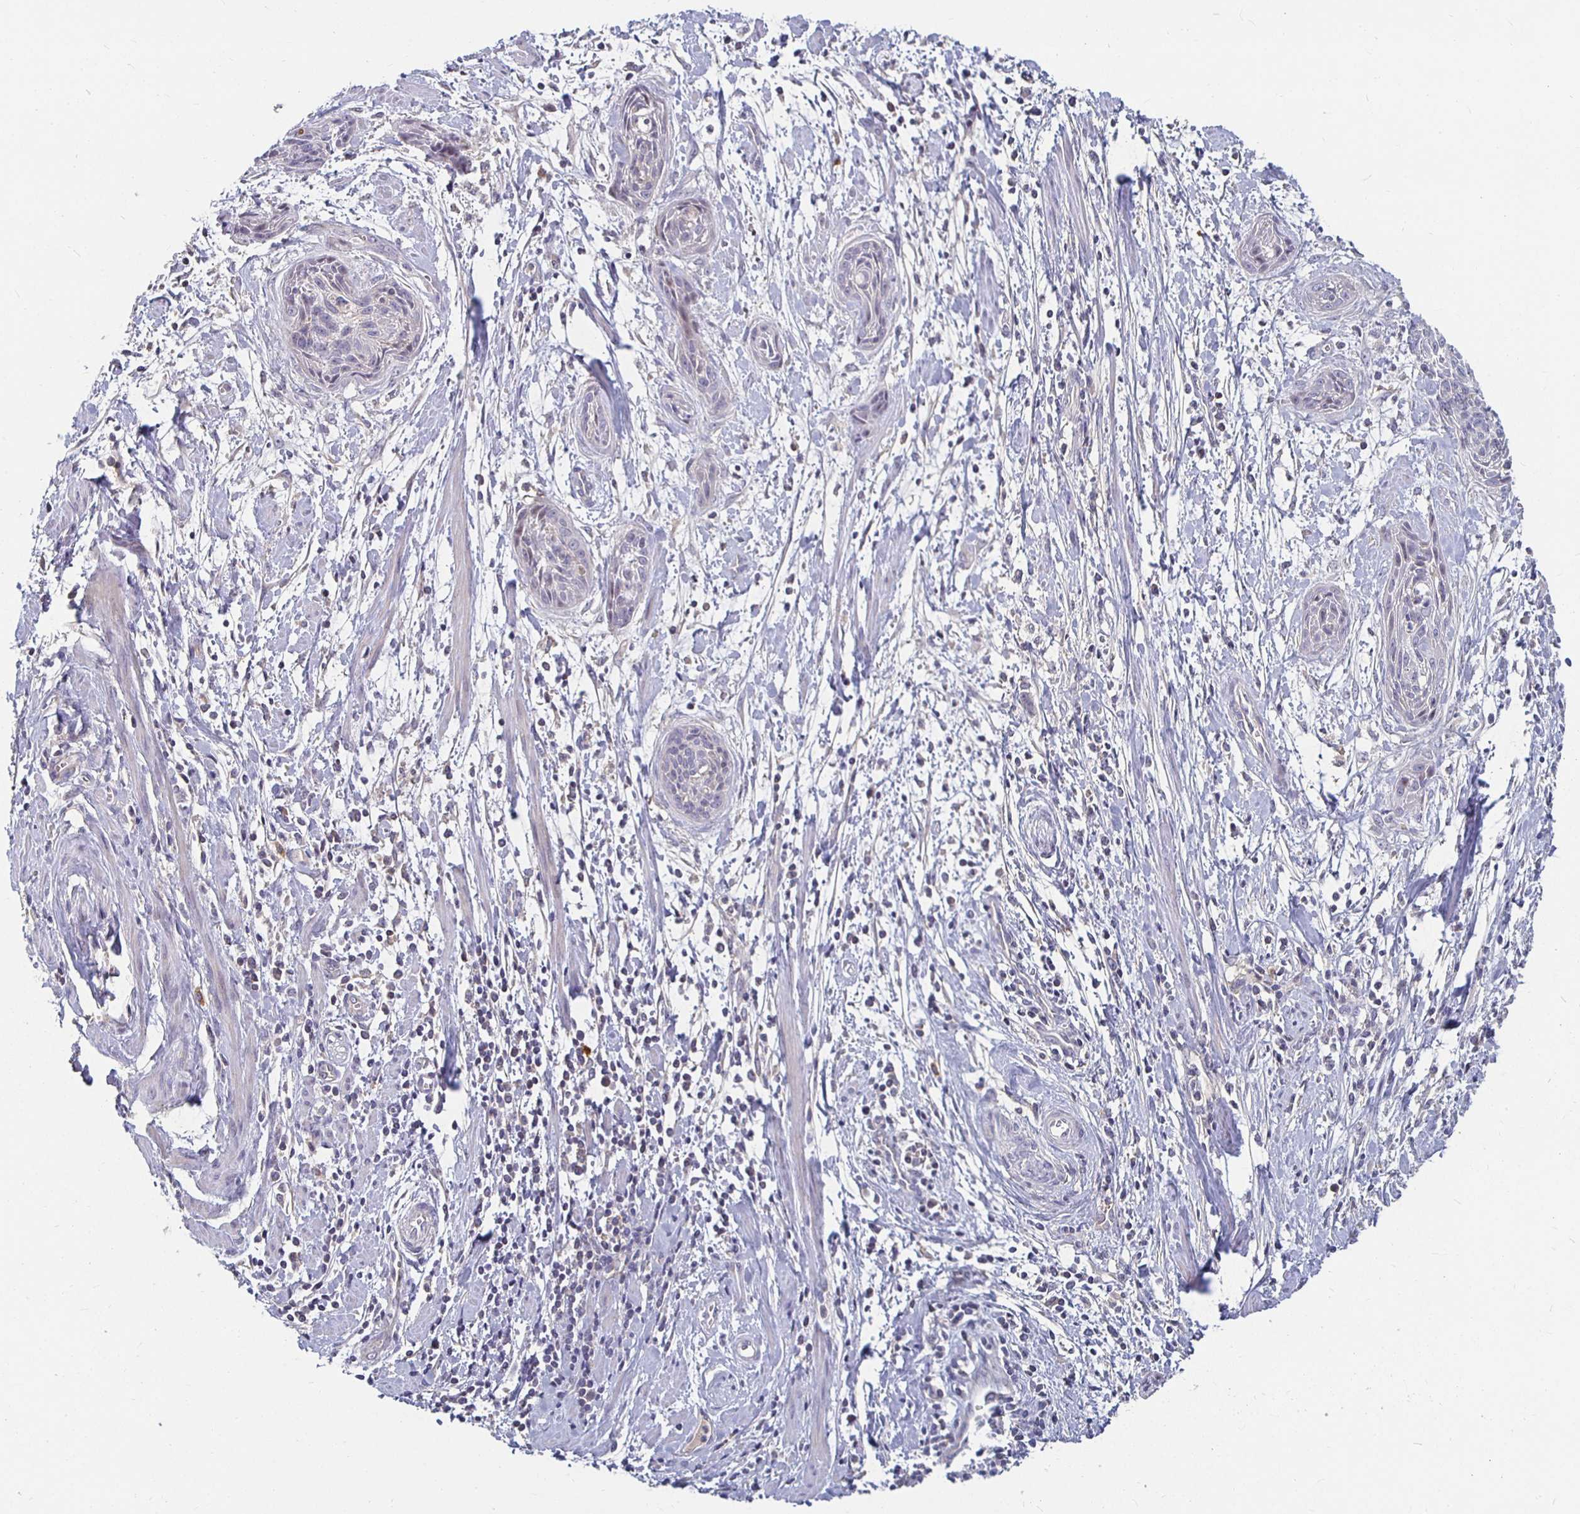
{"staining": {"intensity": "negative", "quantity": "none", "location": "none"}, "tissue": "cervical cancer", "cell_type": "Tumor cells", "image_type": "cancer", "snomed": [{"axis": "morphology", "description": "Squamous cell carcinoma, NOS"}, {"axis": "topography", "description": "Cervix"}], "caption": "A micrograph of cervical cancer (squamous cell carcinoma) stained for a protein shows no brown staining in tumor cells.", "gene": "RNF144B", "patient": {"sex": "female", "age": 55}}